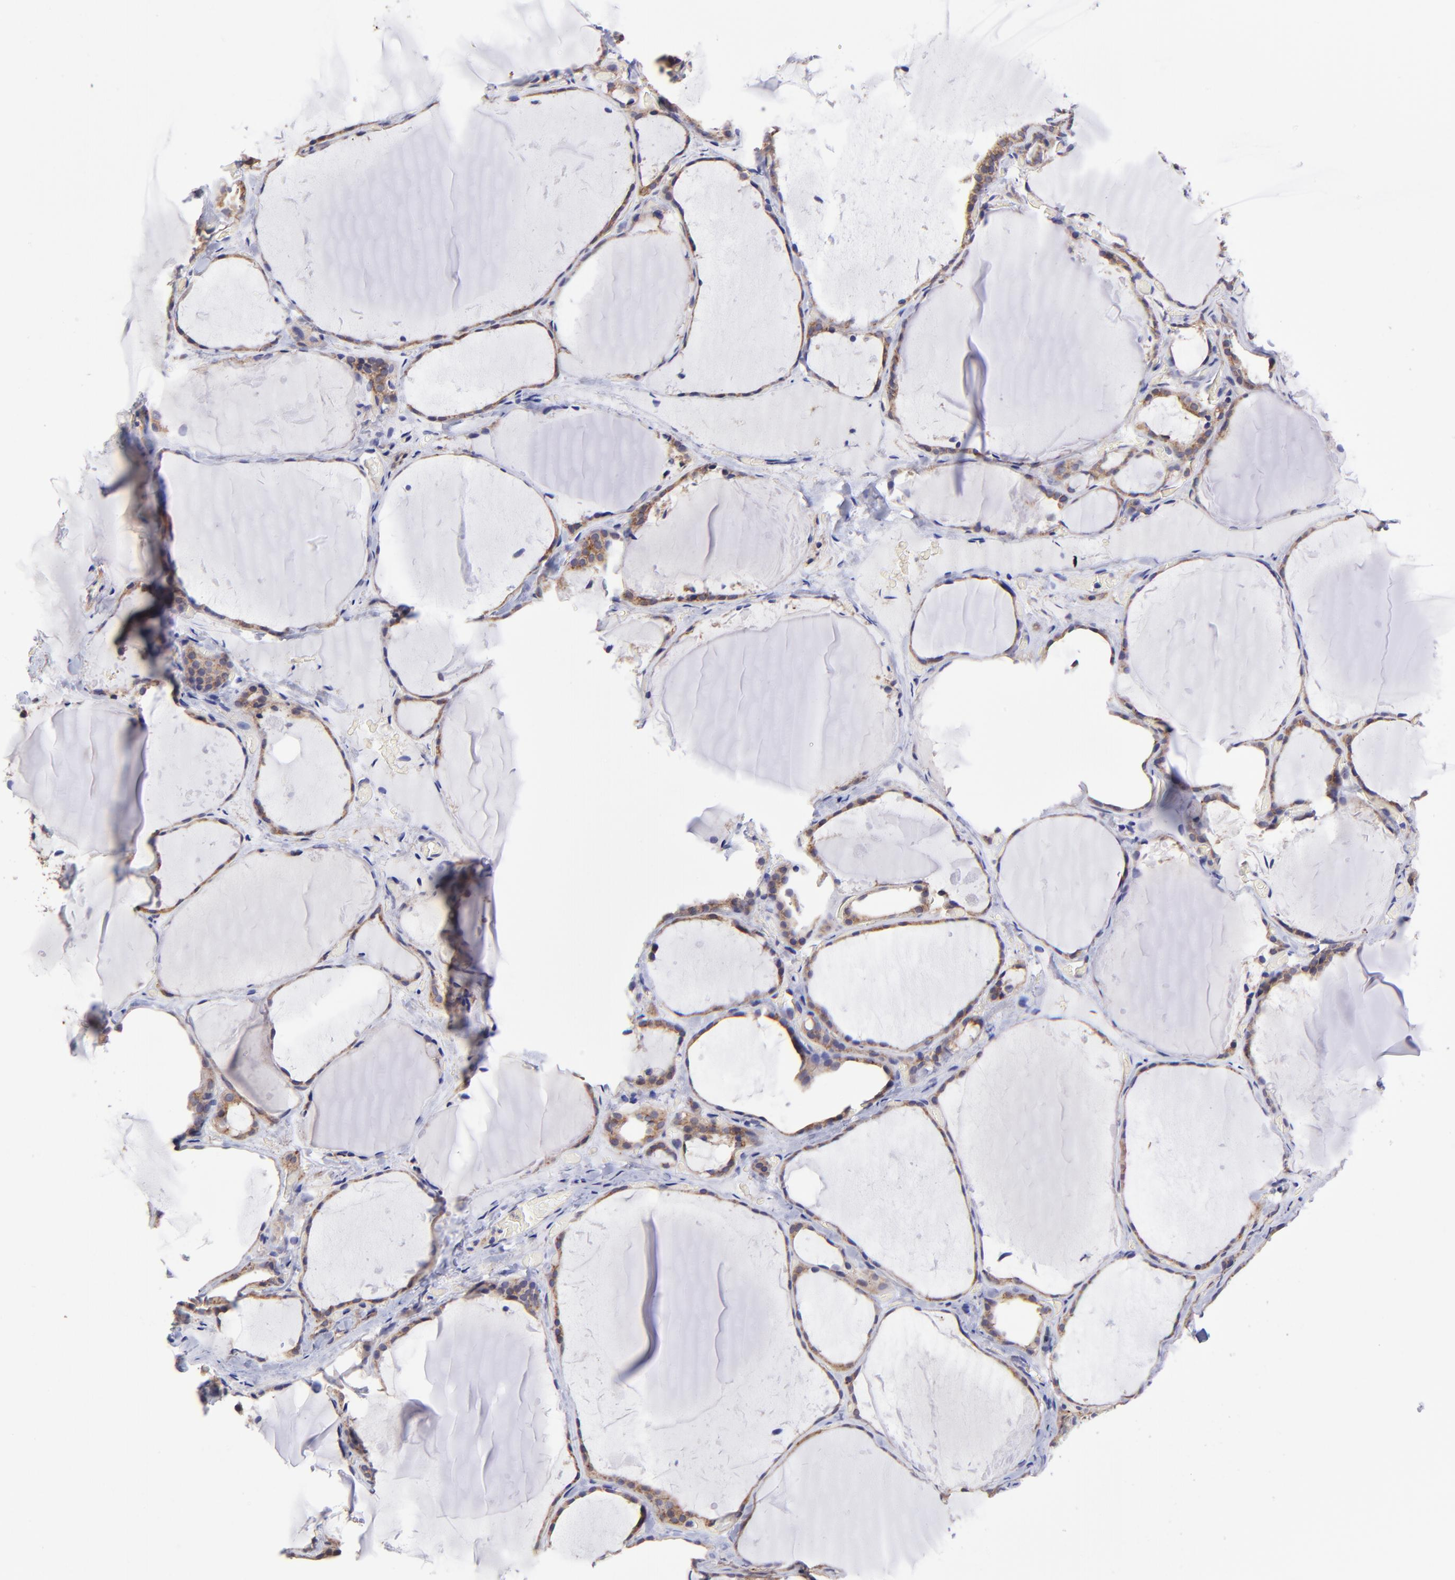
{"staining": {"intensity": "moderate", "quantity": ">75%", "location": "cytoplasmic/membranous"}, "tissue": "thyroid gland", "cell_type": "Glandular cells", "image_type": "normal", "snomed": [{"axis": "morphology", "description": "Normal tissue, NOS"}, {"axis": "topography", "description": "Thyroid gland"}], "caption": "Moderate cytoplasmic/membranous staining is appreciated in about >75% of glandular cells in unremarkable thyroid gland.", "gene": "NSF", "patient": {"sex": "female", "age": 22}}